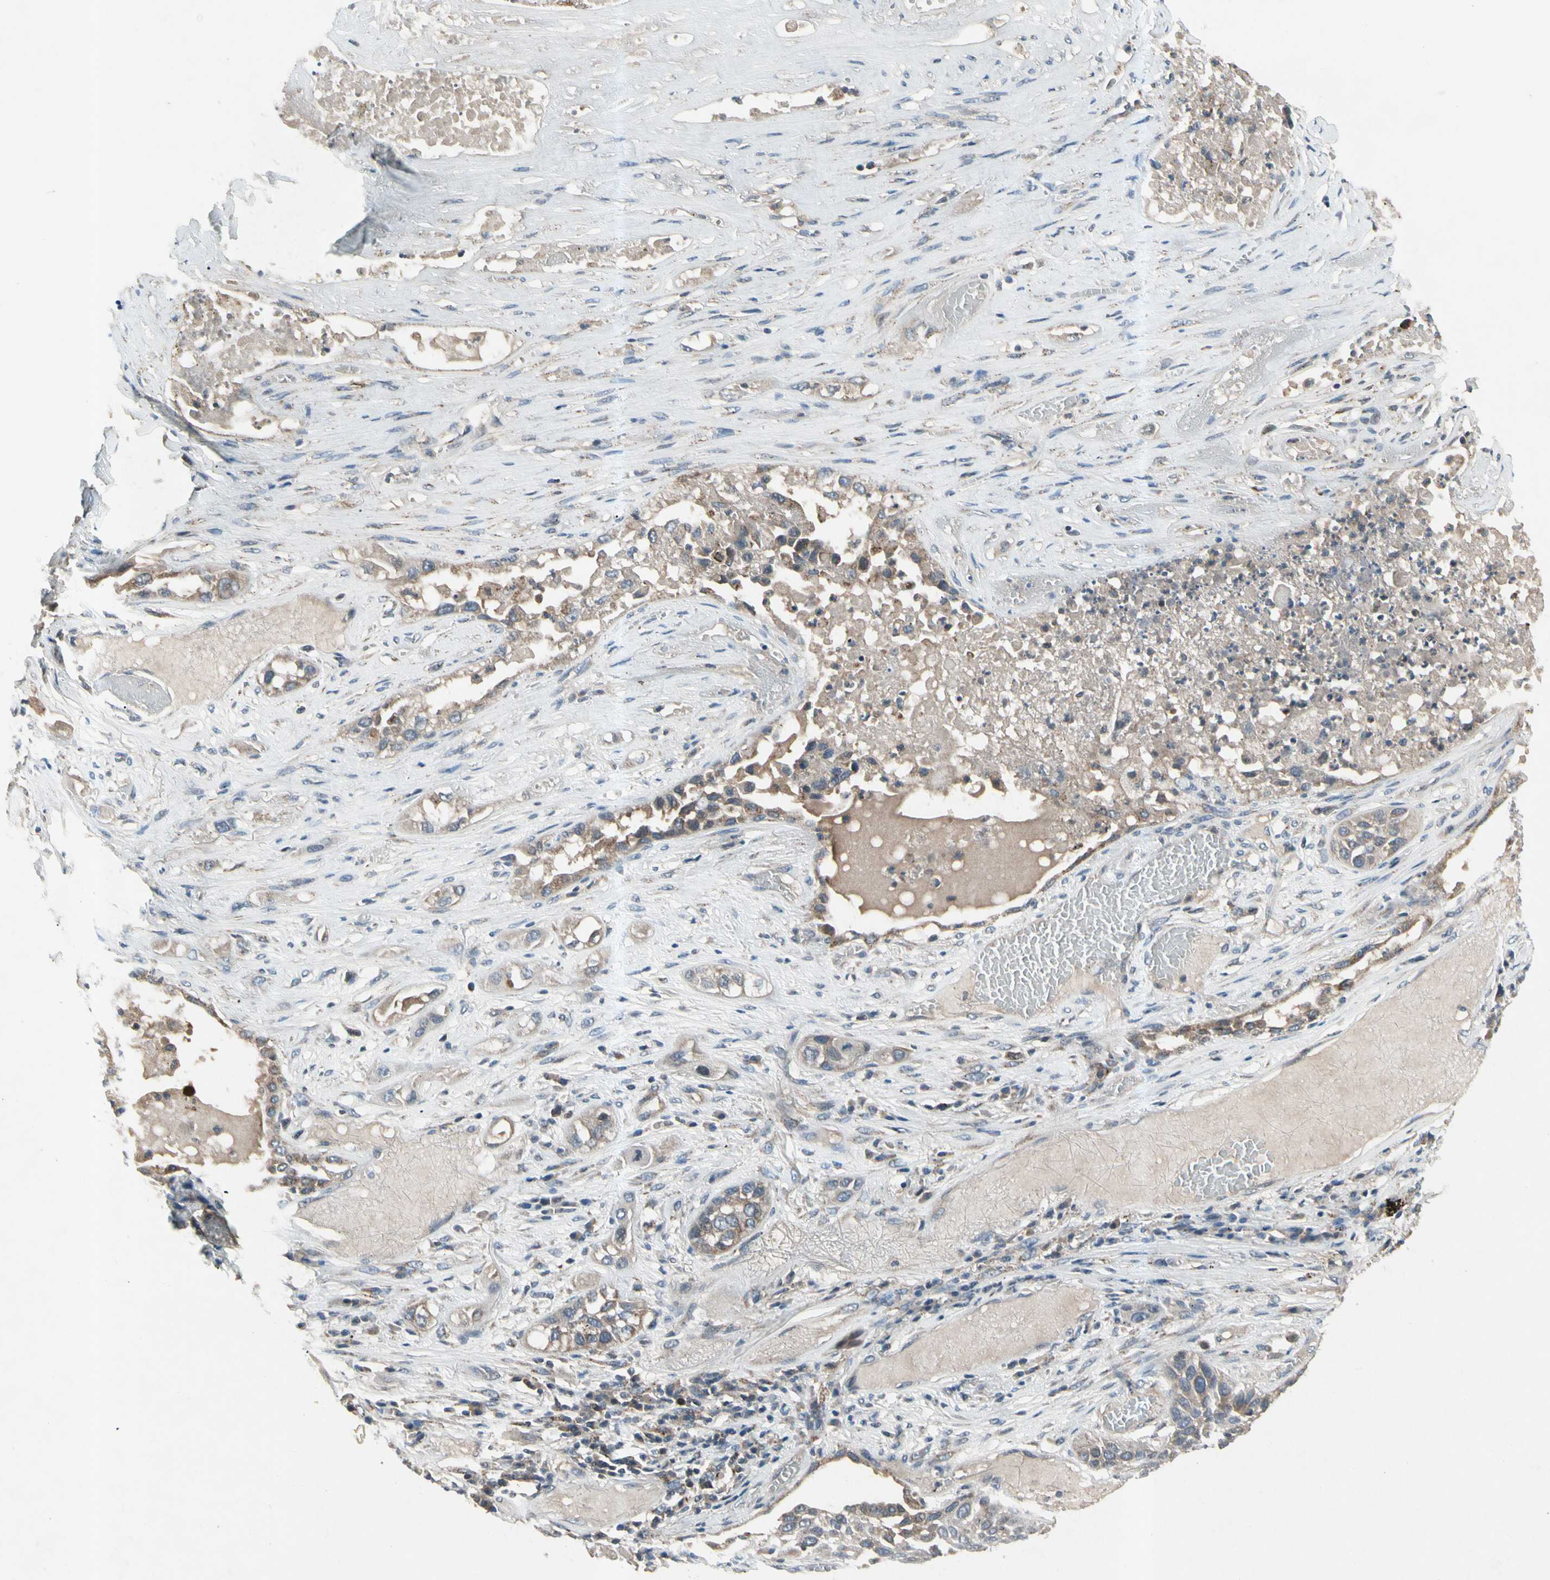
{"staining": {"intensity": "moderate", "quantity": ">75%", "location": "cytoplasmic/membranous"}, "tissue": "lung cancer", "cell_type": "Tumor cells", "image_type": "cancer", "snomed": [{"axis": "morphology", "description": "Squamous cell carcinoma, NOS"}, {"axis": "topography", "description": "Lung"}], "caption": "Immunohistochemistry staining of lung squamous cell carcinoma, which demonstrates medium levels of moderate cytoplasmic/membranous staining in about >75% of tumor cells indicating moderate cytoplasmic/membranous protein positivity. The staining was performed using DAB (3,3'-diaminobenzidine) (brown) for protein detection and nuclei were counterstained in hematoxylin (blue).", "gene": "NMI", "patient": {"sex": "male", "age": 71}}